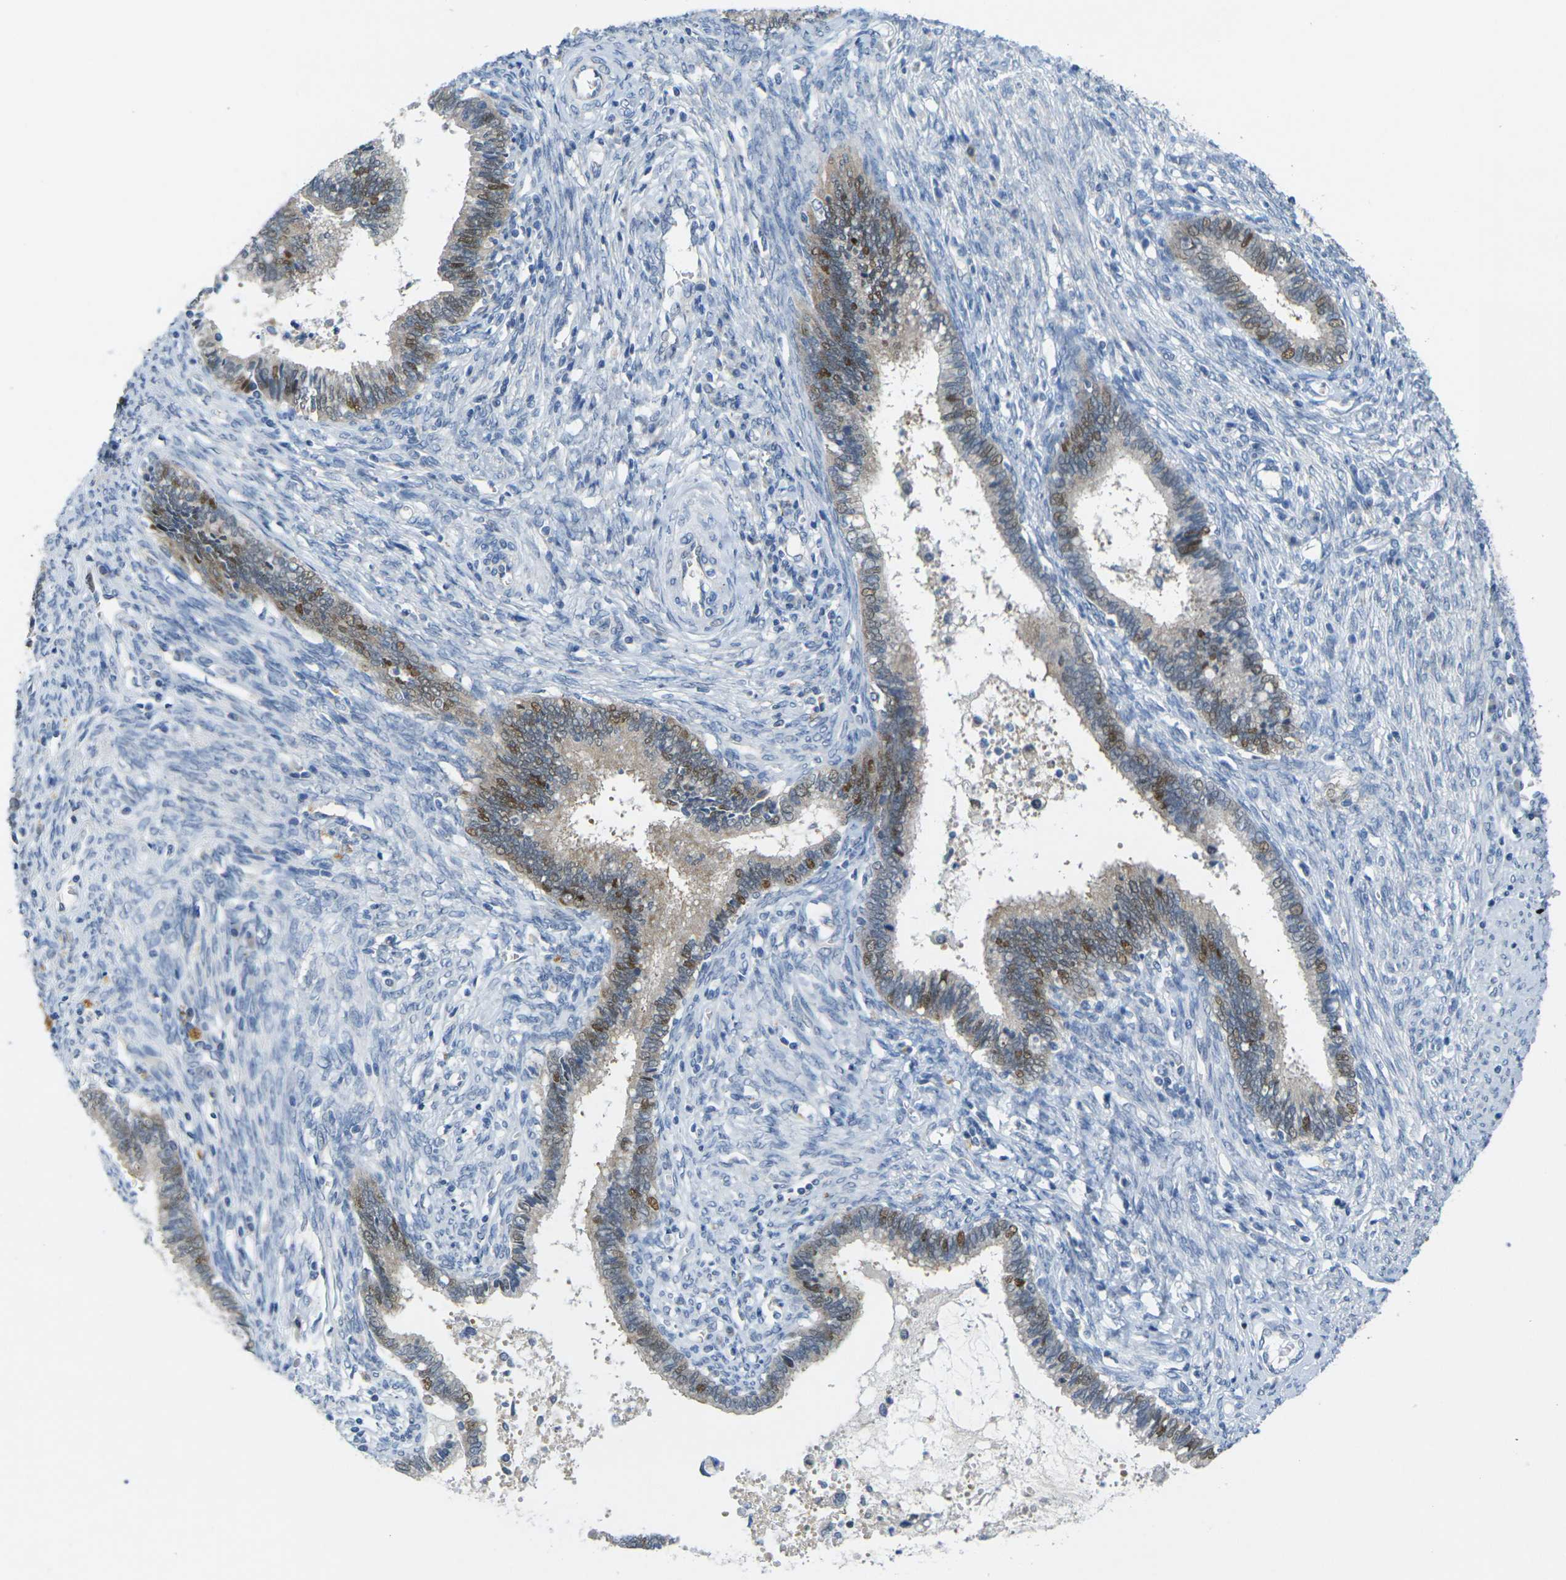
{"staining": {"intensity": "moderate", "quantity": "25%-75%", "location": "nuclear"}, "tissue": "cervical cancer", "cell_type": "Tumor cells", "image_type": "cancer", "snomed": [{"axis": "morphology", "description": "Adenocarcinoma, NOS"}, {"axis": "topography", "description": "Cervix"}], "caption": "Moderate nuclear positivity for a protein is identified in about 25%-75% of tumor cells of cervical cancer using immunohistochemistry (IHC).", "gene": "CDK2", "patient": {"sex": "female", "age": 44}}